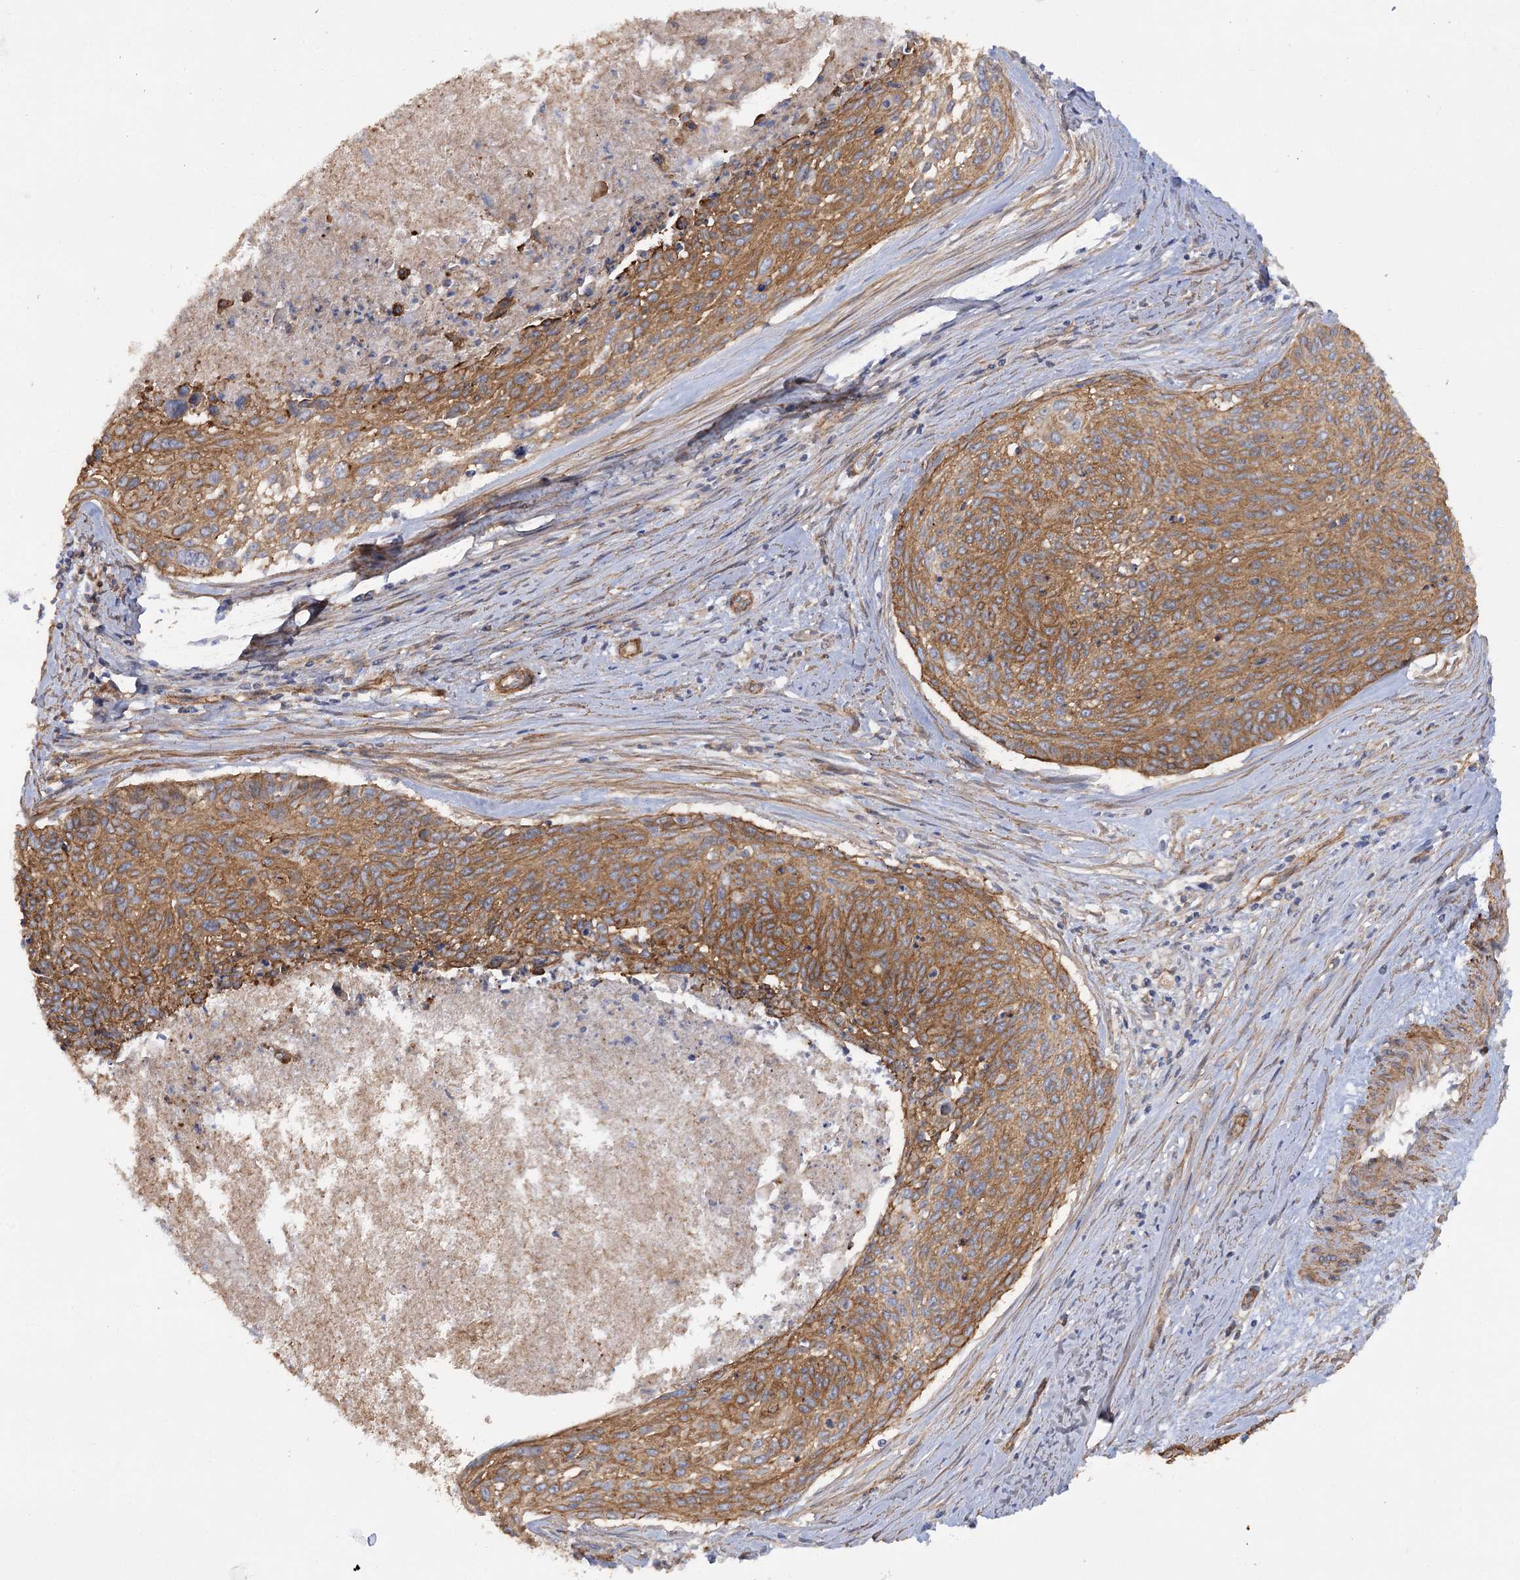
{"staining": {"intensity": "moderate", "quantity": ">75%", "location": "cytoplasmic/membranous"}, "tissue": "cervical cancer", "cell_type": "Tumor cells", "image_type": "cancer", "snomed": [{"axis": "morphology", "description": "Squamous cell carcinoma, NOS"}, {"axis": "topography", "description": "Cervix"}], "caption": "IHC micrograph of neoplastic tissue: cervical cancer stained using immunohistochemistry (IHC) displays medium levels of moderate protein expression localized specifically in the cytoplasmic/membranous of tumor cells, appearing as a cytoplasmic/membranous brown color.", "gene": "SYNPO2", "patient": {"sex": "female", "age": 55}}